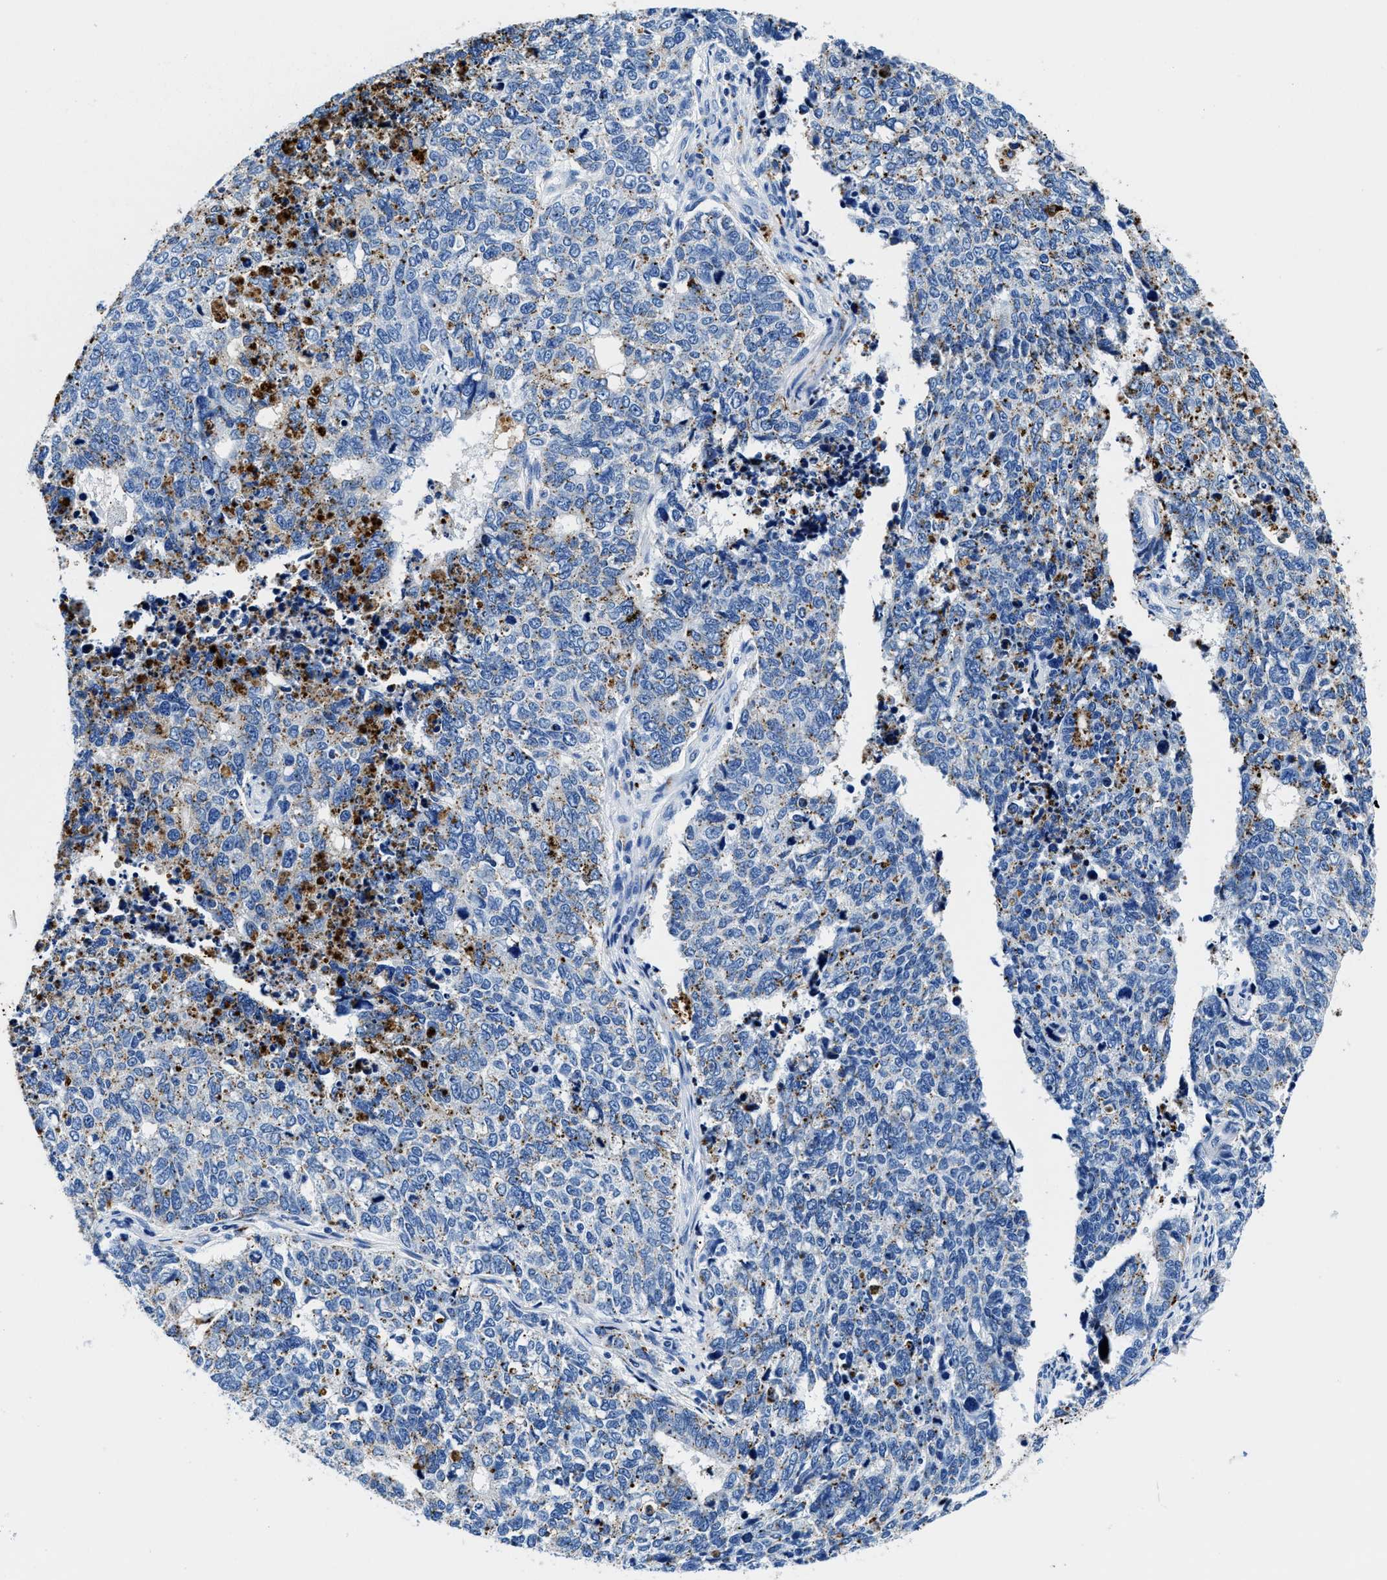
{"staining": {"intensity": "moderate", "quantity": "<25%", "location": "cytoplasmic/membranous"}, "tissue": "cervical cancer", "cell_type": "Tumor cells", "image_type": "cancer", "snomed": [{"axis": "morphology", "description": "Squamous cell carcinoma, NOS"}, {"axis": "topography", "description": "Cervix"}], "caption": "A low amount of moderate cytoplasmic/membranous expression is appreciated in about <25% of tumor cells in cervical squamous cell carcinoma tissue.", "gene": "OR14K1", "patient": {"sex": "female", "age": 63}}